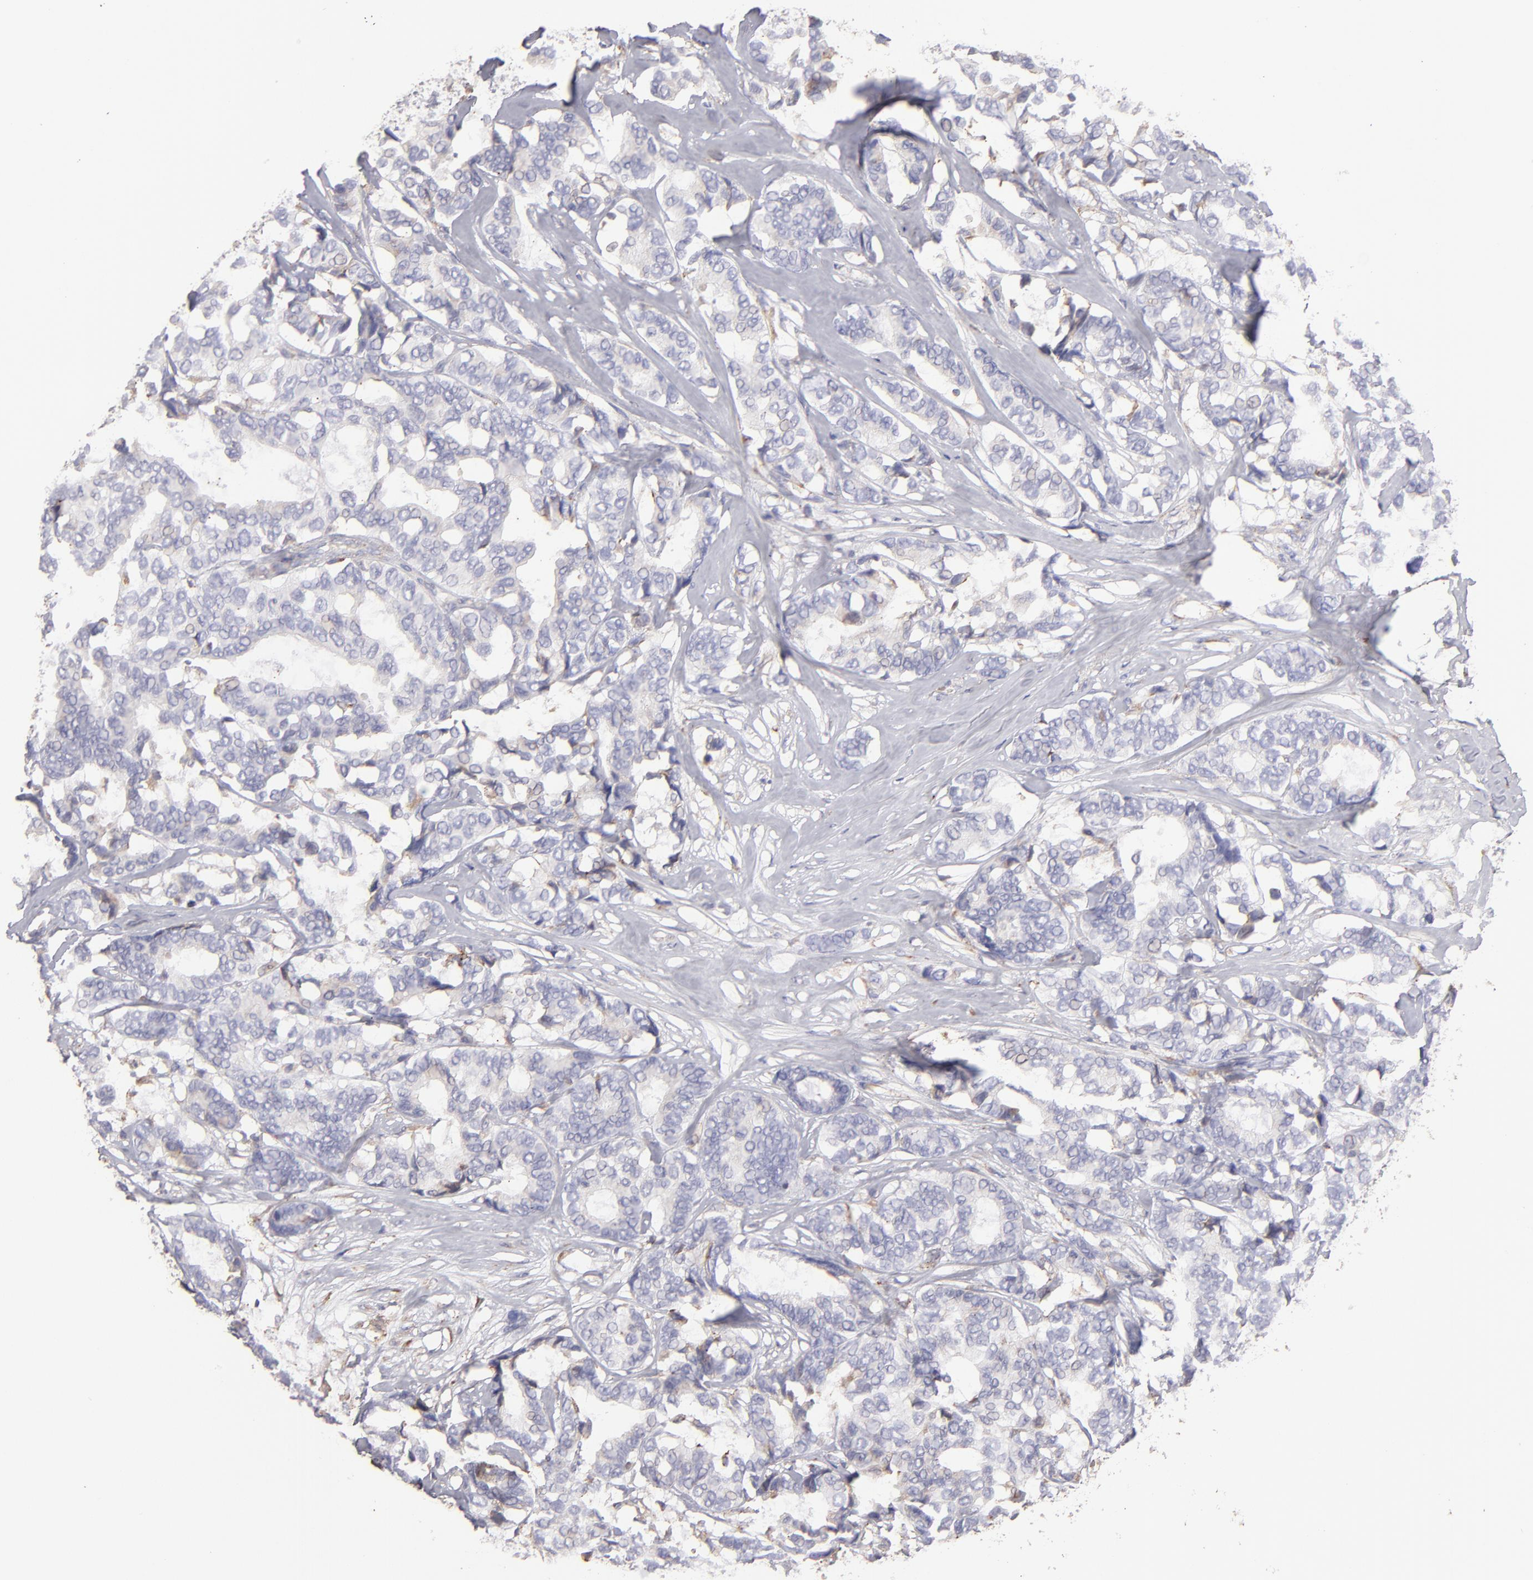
{"staining": {"intensity": "weak", "quantity": "<25%", "location": "cytoplasmic/membranous"}, "tissue": "breast cancer", "cell_type": "Tumor cells", "image_type": "cancer", "snomed": [{"axis": "morphology", "description": "Duct carcinoma"}, {"axis": "topography", "description": "Breast"}], "caption": "An IHC image of breast cancer is shown. There is no staining in tumor cells of breast cancer.", "gene": "CALR", "patient": {"sex": "female", "age": 87}}